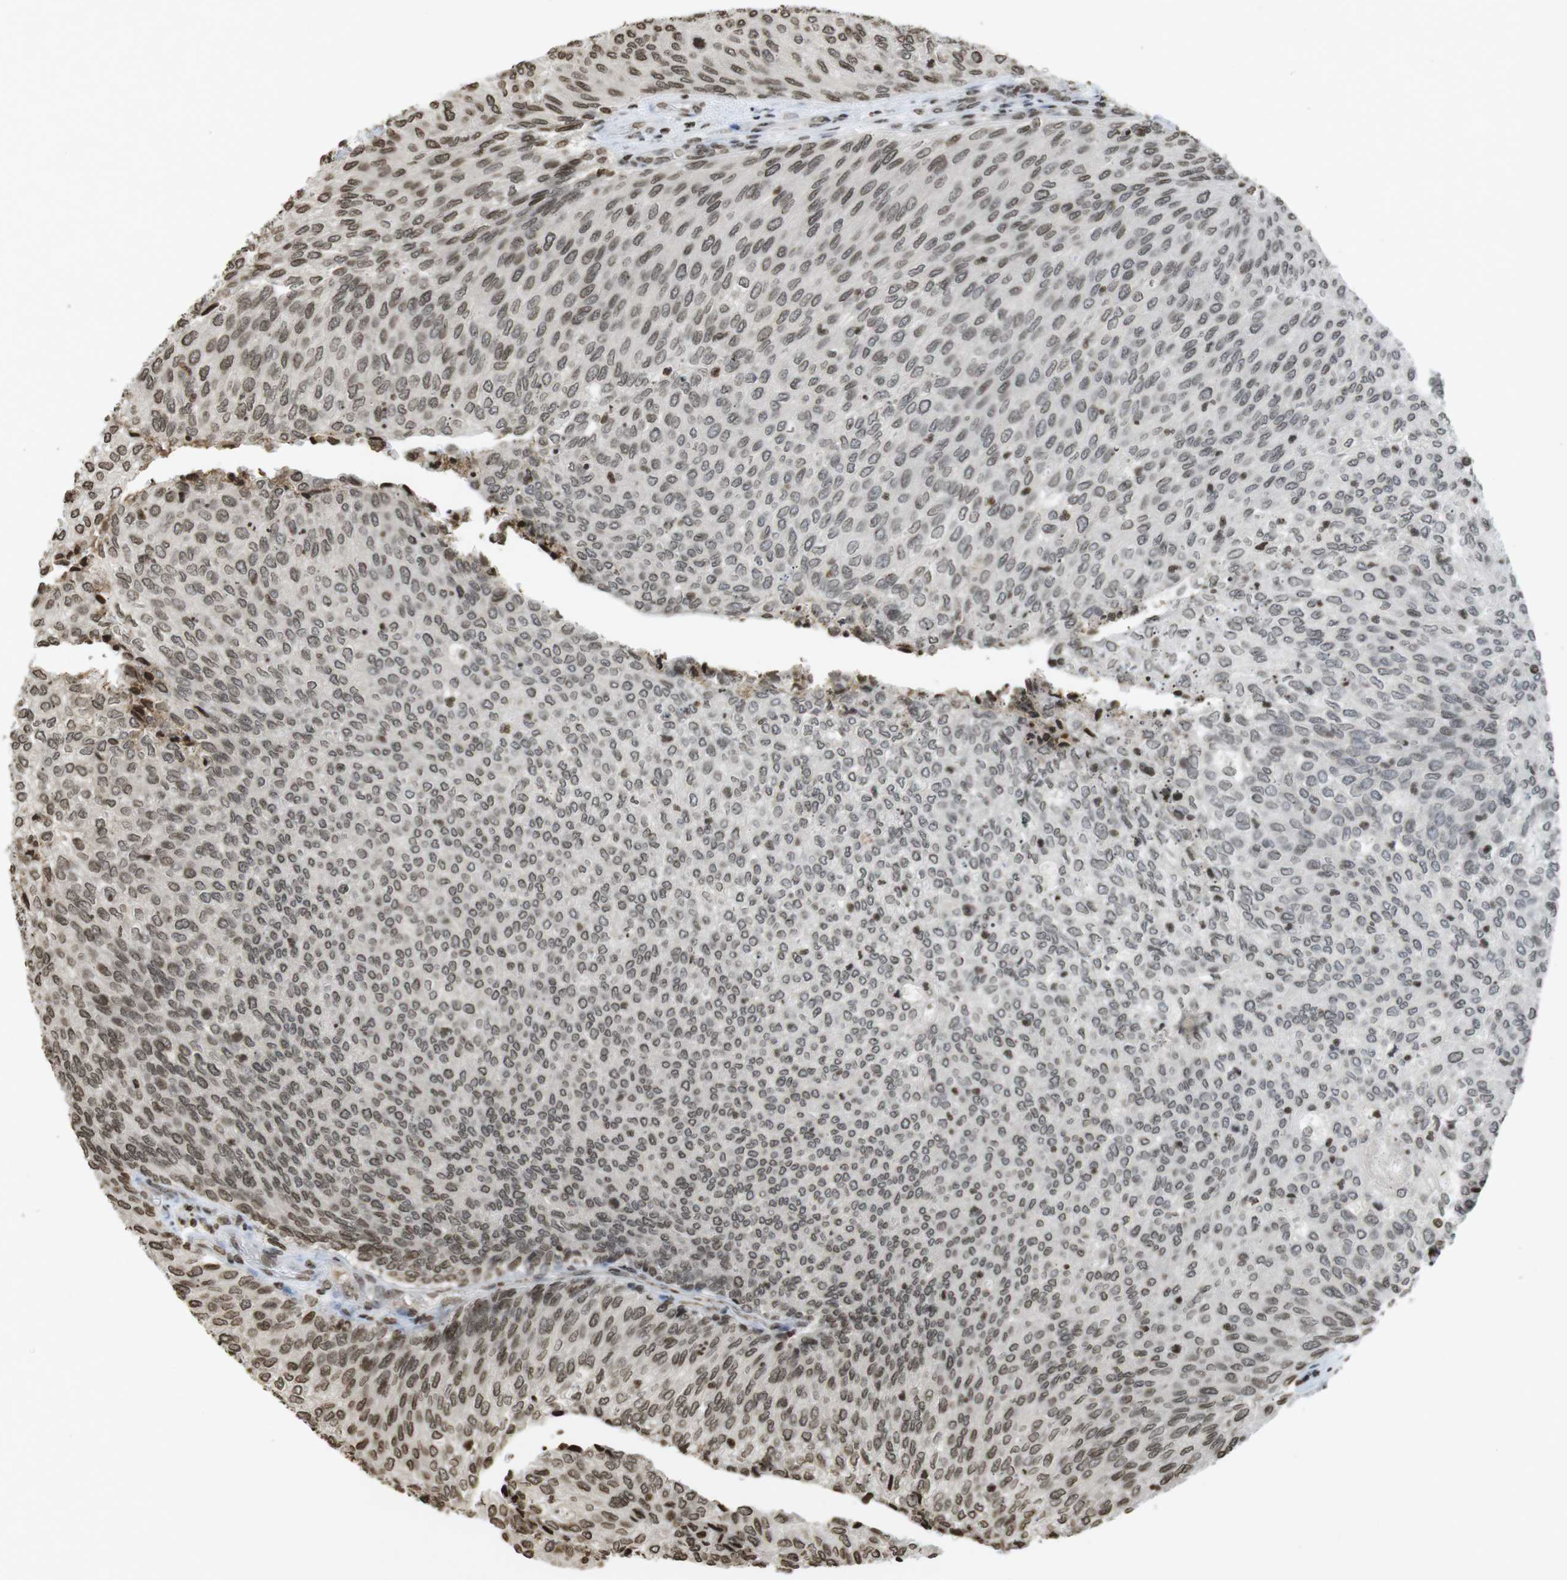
{"staining": {"intensity": "moderate", "quantity": "25%-75%", "location": "nuclear"}, "tissue": "urothelial cancer", "cell_type": "Tumor cells", "image_type": "cancer", "snomed": [{"axis": "morphology", "description": "Urothelial carcinoma, Low grade"}, {"axis": "topography", "description": "Urinary bladder"}], "caption": "IHC of urothelial cancer exhibits medium levels of moderate nuclear expression in about 25%-75% of tumor cells.", "gene": "FOXA3", "patient": {"sex": "female", "age": 79}}